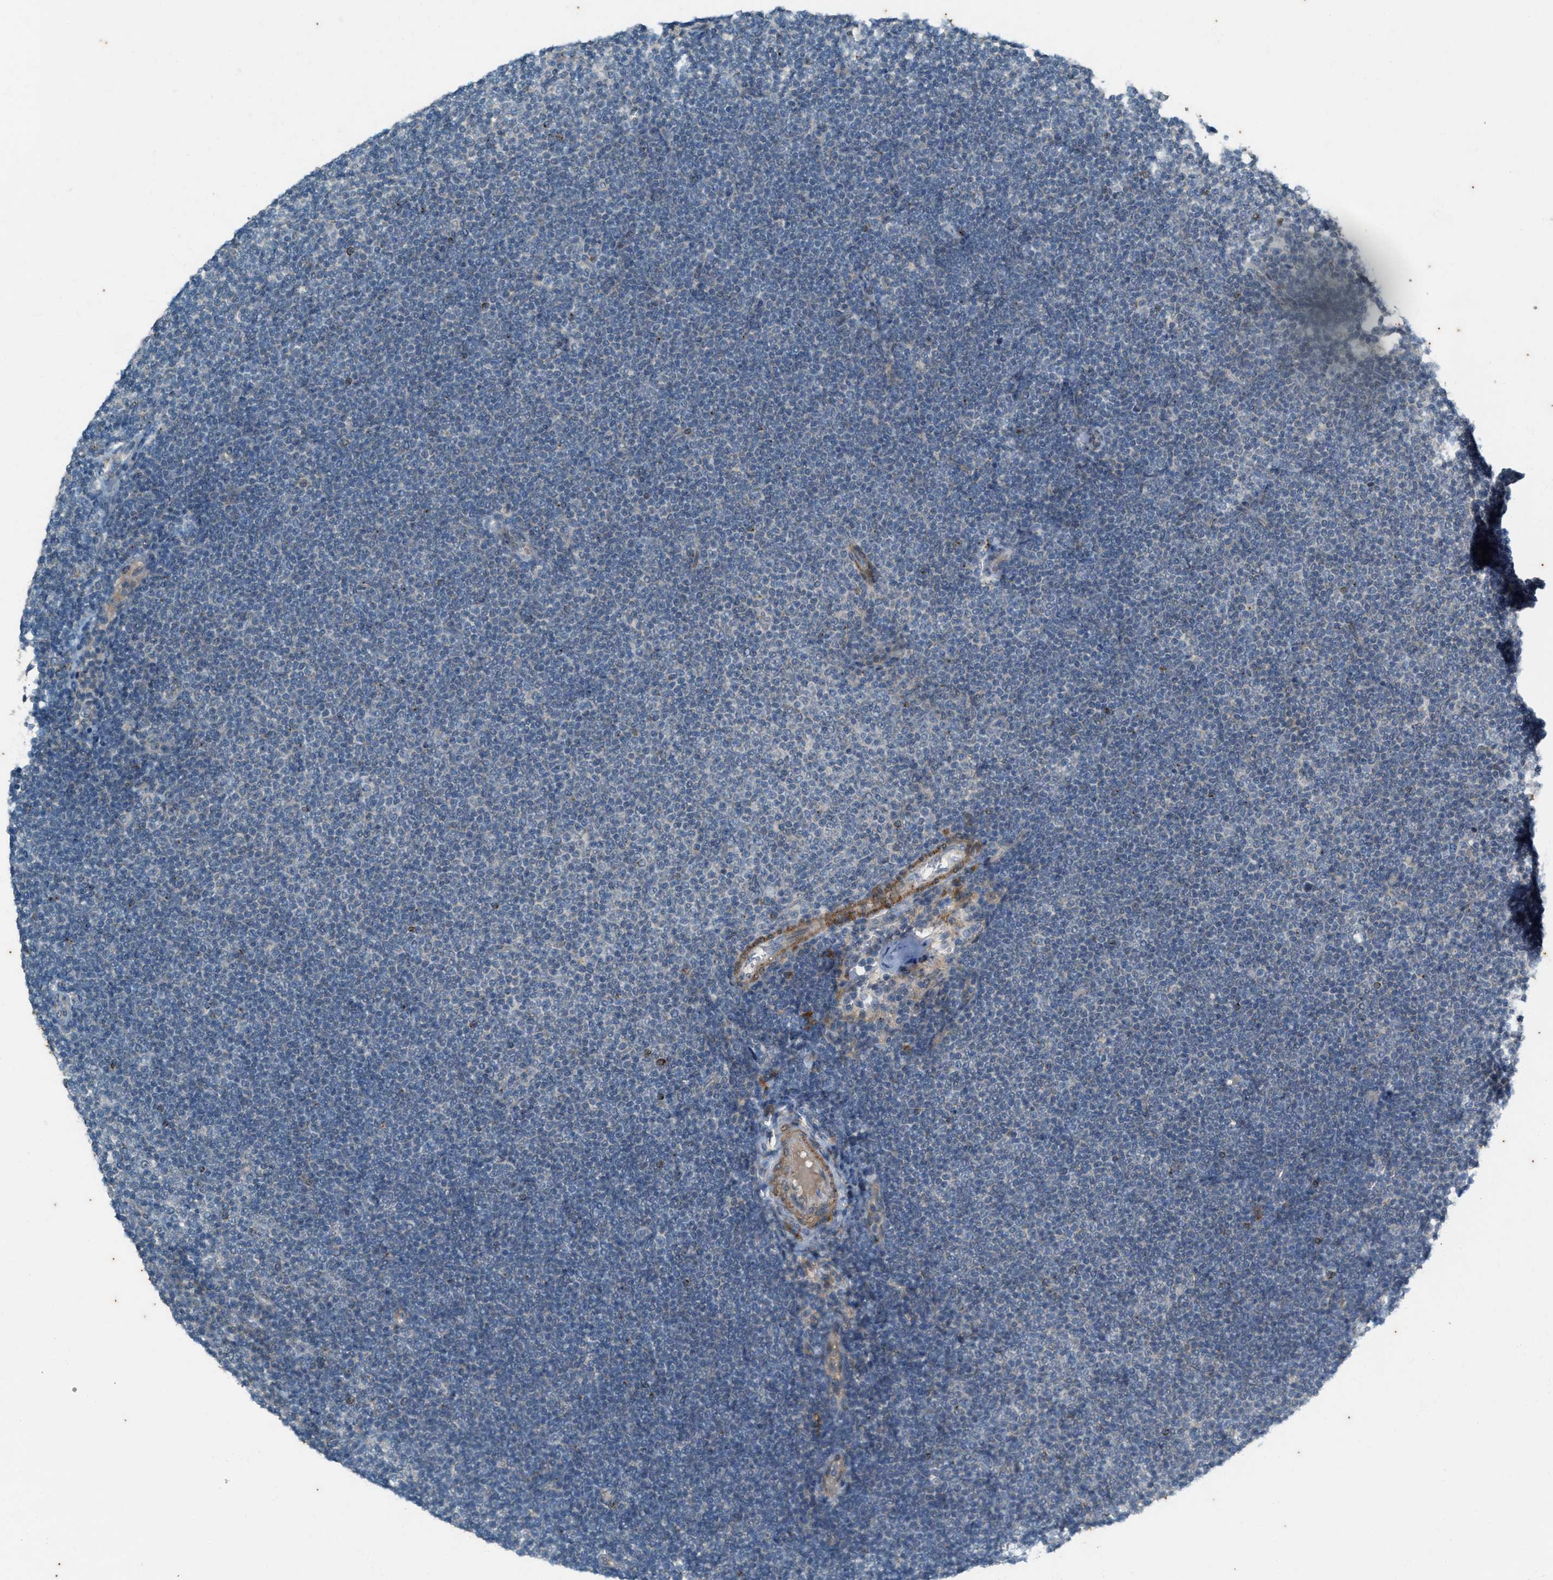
{"staining": {"intensity": "negative", "quantity": "none", "location": "none"}, "tissue": "lymphoma", "cell_type": "Tumor cells", "image_type": "cancer", "snomed": [{"axis": "morphology", "description": "Malignant lymphoma, non-Hodgkin's type, Low grade"}, {"axis": "topography", "description": "Lymph node"}], "caption": "Malignant lymphoma, non-Hodgkin's type (low-grade) was stained to show a protein in brown. There is no significant expression in tumor cells.", "gene": "CHPF2", "patient": {"sex": "female", "age": 53}}